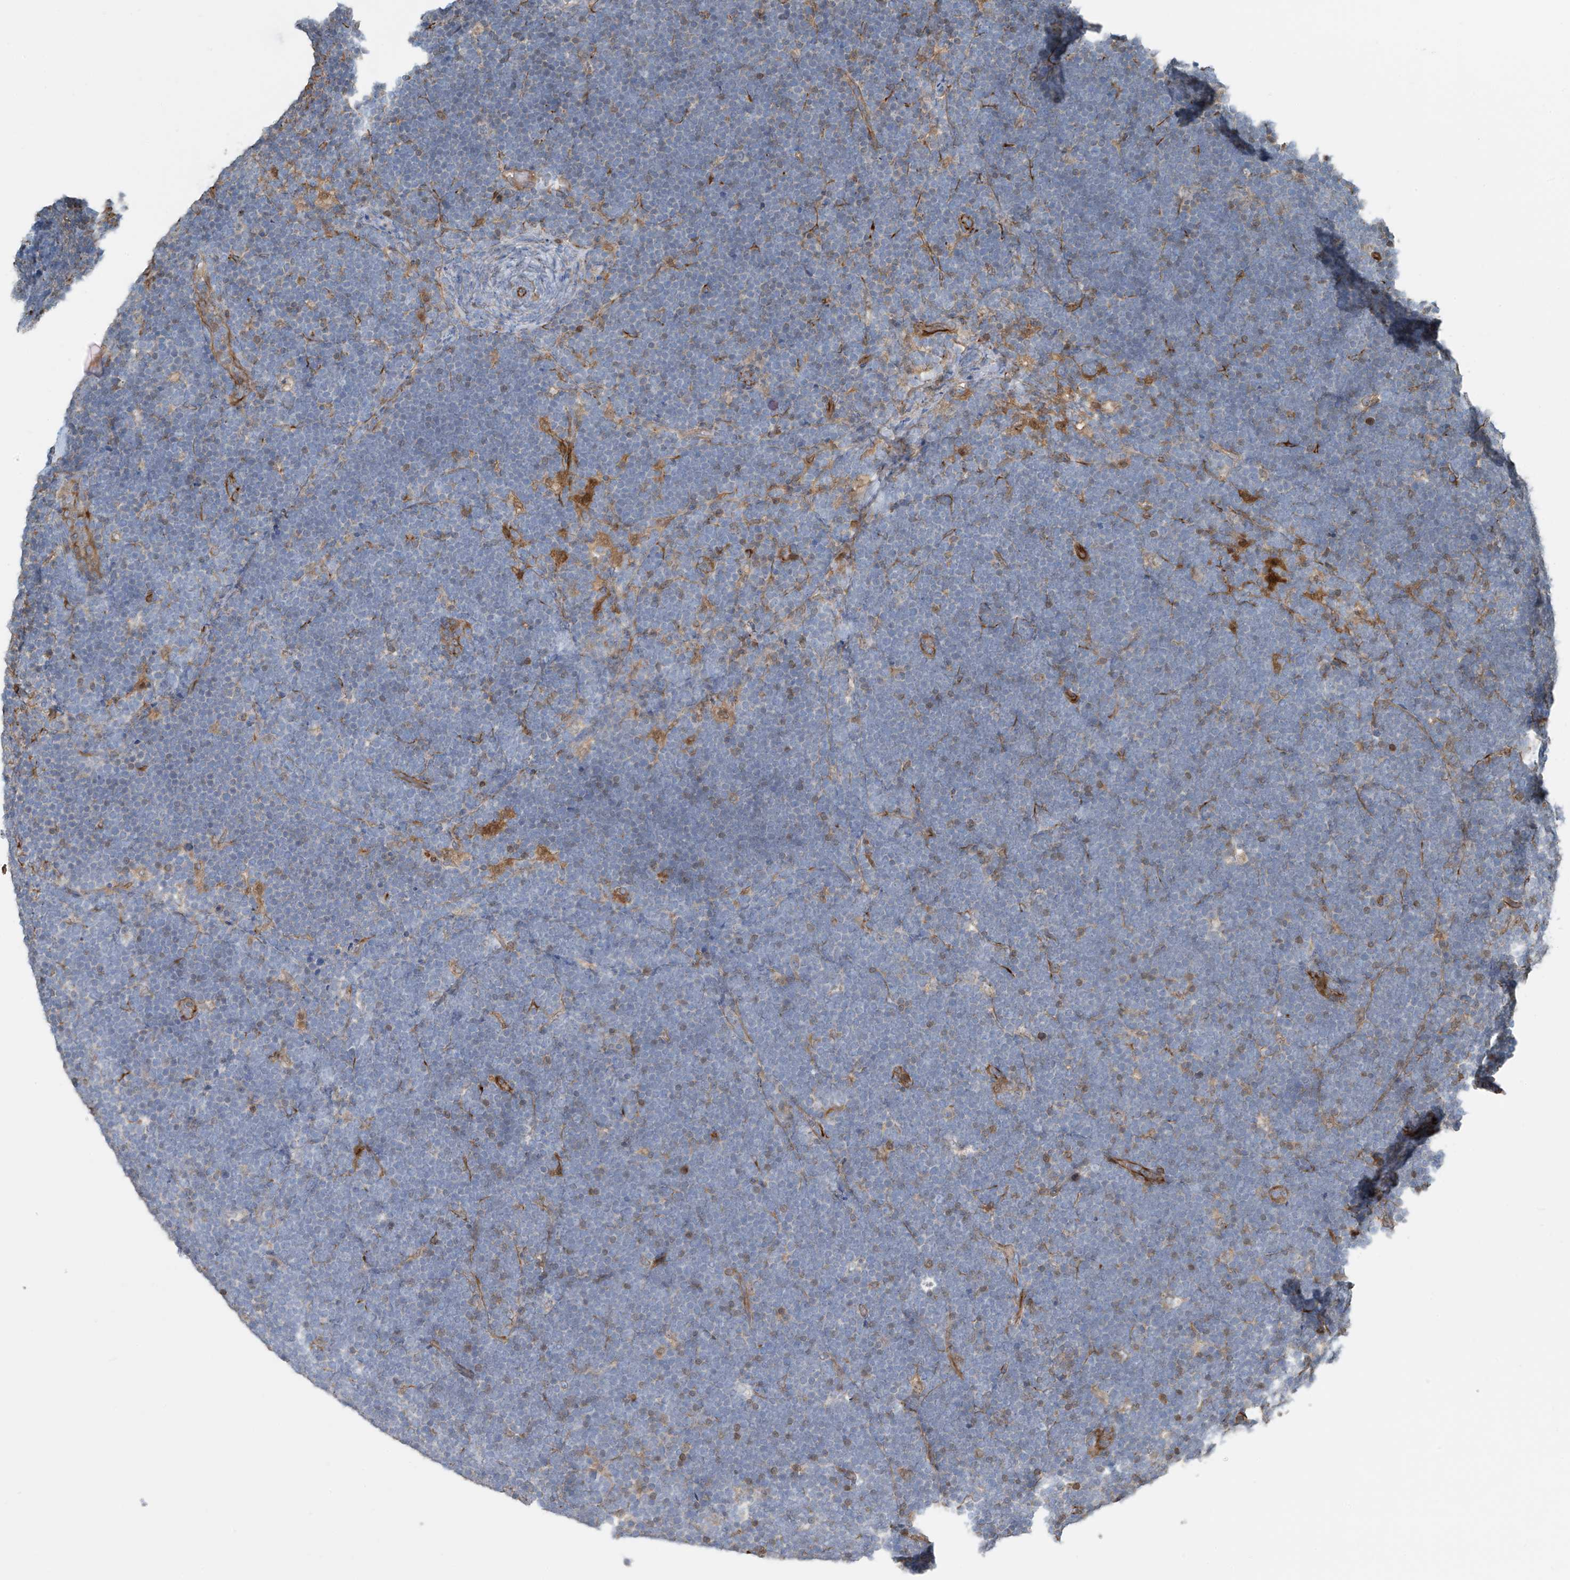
{"staining": {"intensity": "negative", "quantity": "none", "location": "none"}, "tissue": "lymphoma", "cell_type": "Tumor cells", "image_type": "cancer", "snomed": [{"axis": "morphology", "description": "Malignant lymphoma, non-Hodgkin's type, High grade"}, {"axis": "topography", "description": "Lymph node"}], "caption": "This is a image of immunohistochemistry (IHC) staining of high-grade malignant lymphoma, non-Hodgkin's type, which shows no expression in tumor cells.", "gene": "SH3BGRL3", "patient": {"sex": "male", "age": 13}}